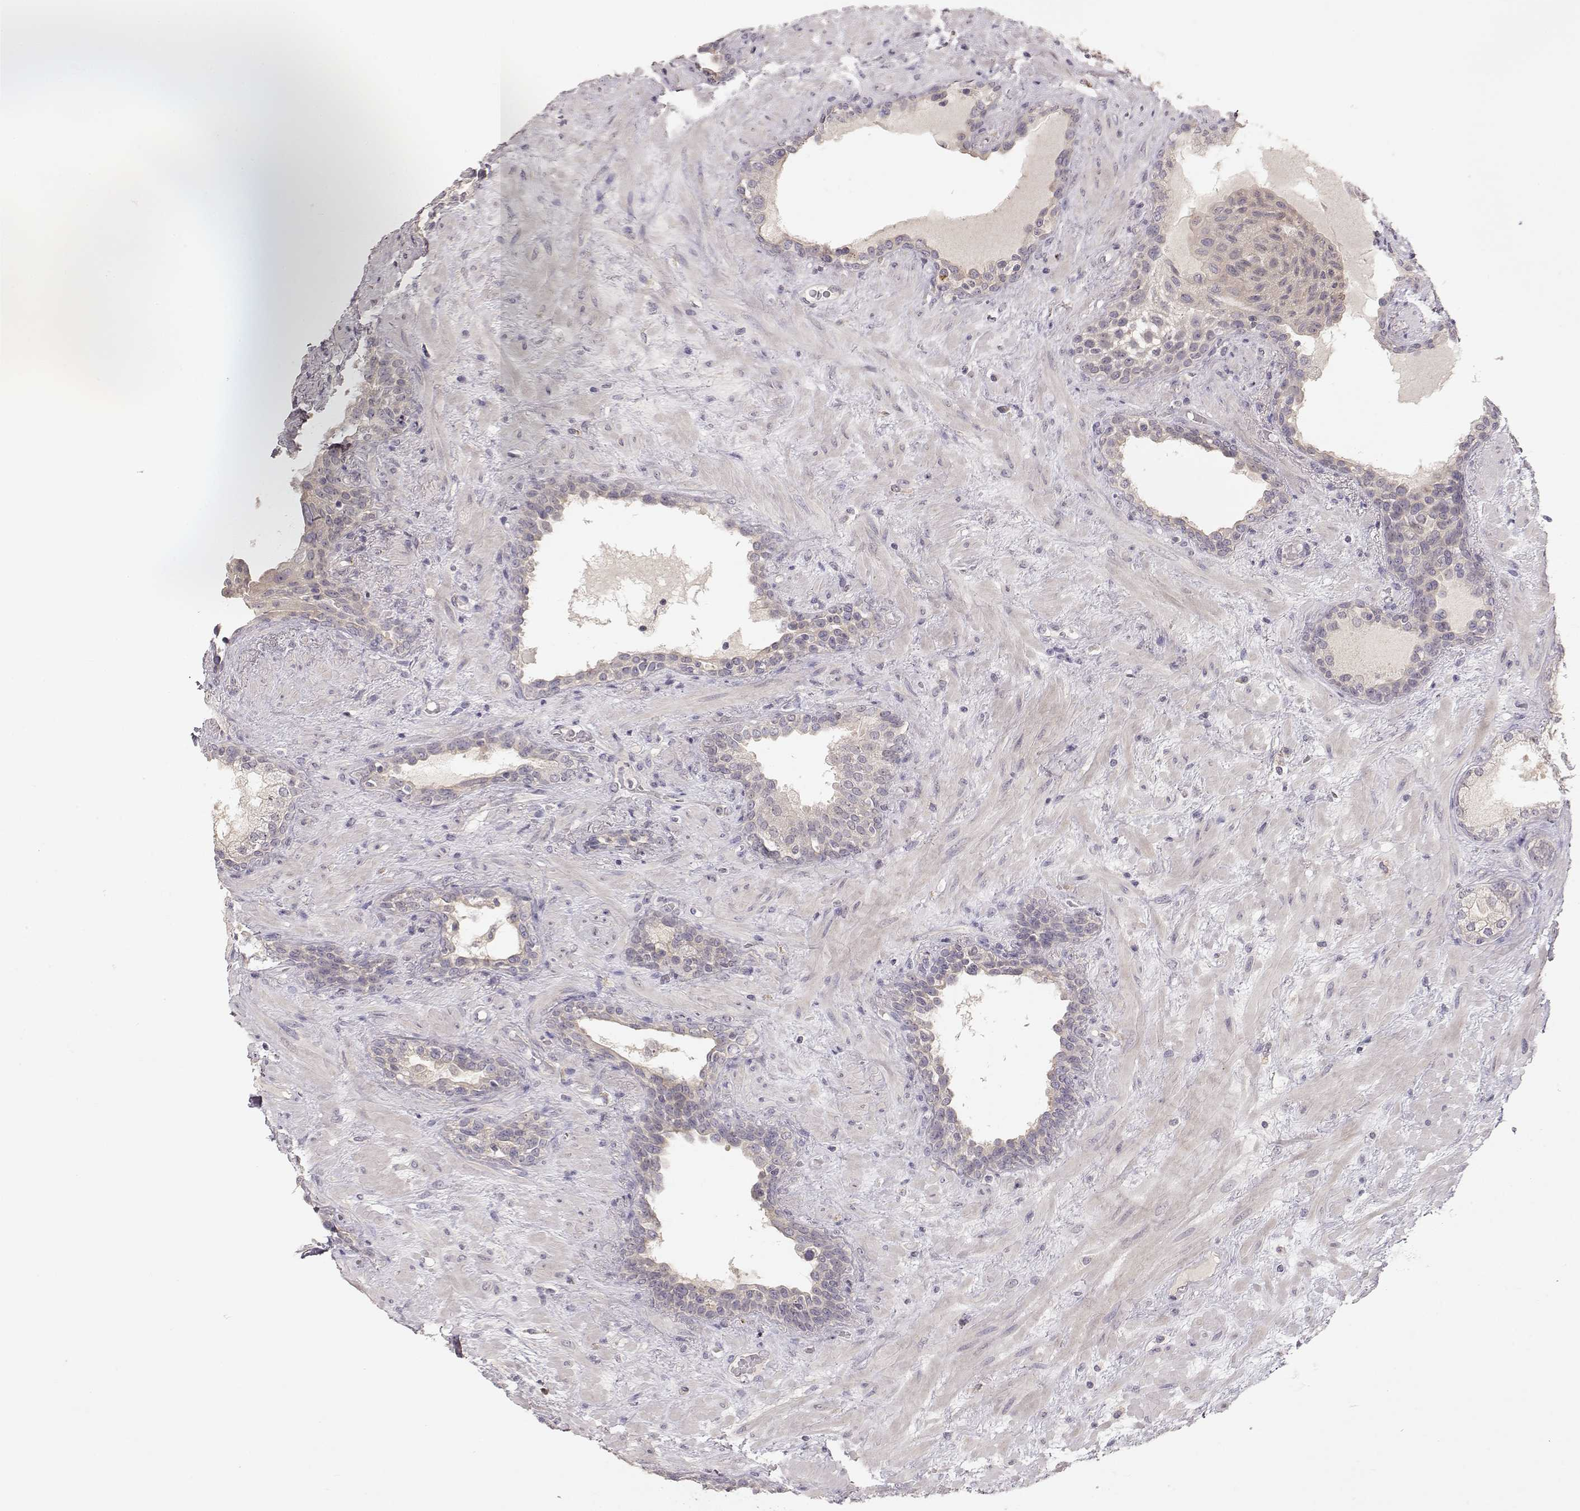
{"staining": {"intensity": "negative", "quantity": "none", "location": "none"}, "tissue": "prostate", "cell_type": "Glandular cells", "image_type": "normal", "snomed": [{"axis": "morphology", "description": "Normal tissue, NOS"}, {"axis": "topography", "description": "Prostate"}], "caption": "The histopathology image shows no staining of glandular cells in benign prostate. (Brightfield microscopy of DAB (3,3'-diaminobenzidine) immunohistochemistry at high magnification).", "gene": "ARHGAP8", "patient": {"sex": "male", "age": 63}}